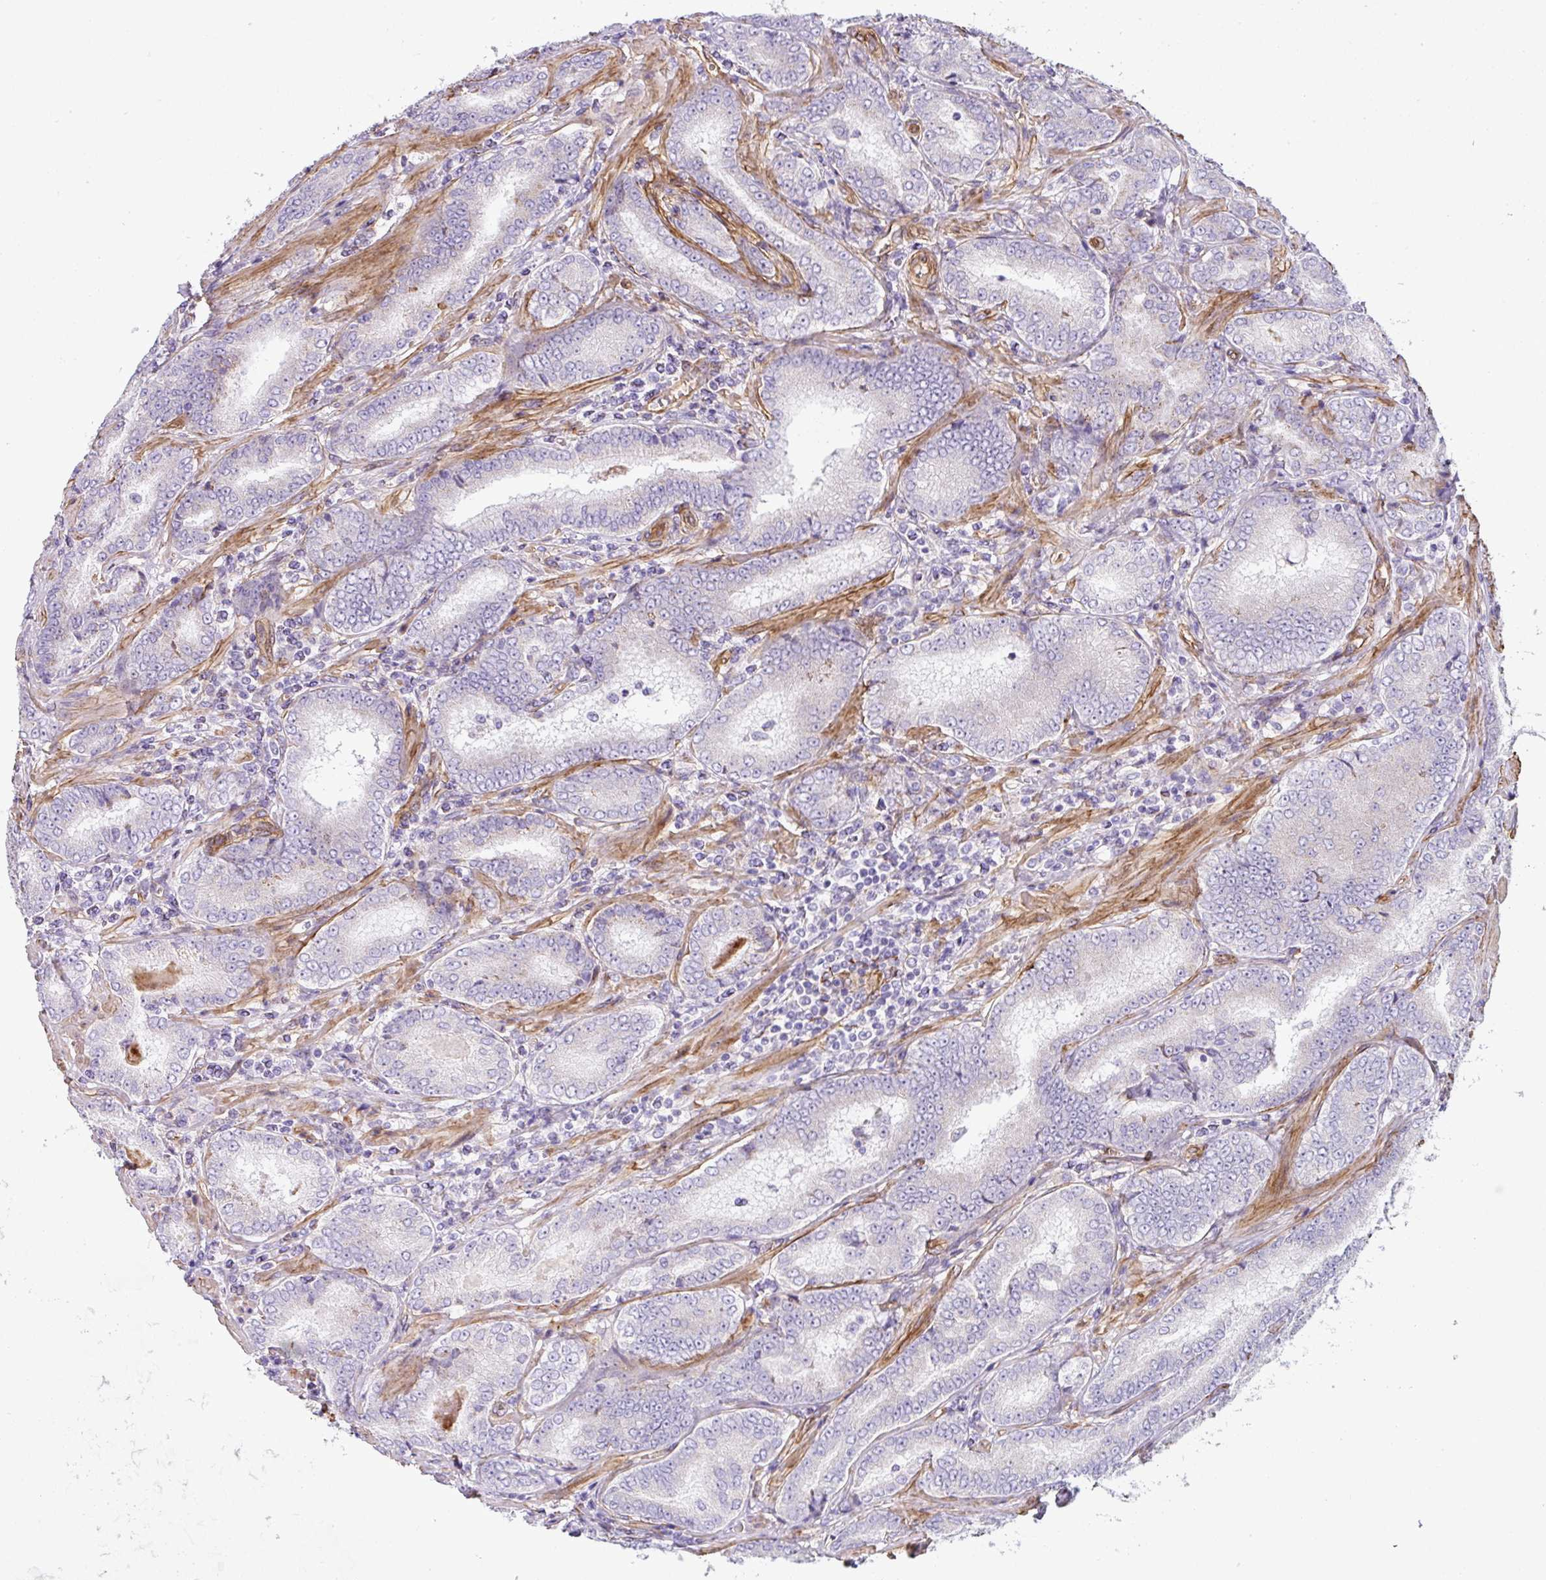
{"staining": {"intensity": "negative", "quantity": "none", "location": "none"}, "tissue": "prostate cancer", "cell_type": "Tumor cells", "image_type": "cancer", "snomed": [{"axis": "morphology", "description": "Adenocarcinoma, High grade"}, {"axis": "topography", "description": "Prostate"}], "caption": "A high-resolution image shows IHC staining of prostate cancer, which demonstrates no significant expression in tumor cells.", "gene": "ANKUB1", "patient": {"sex": "male", "age": 72}}